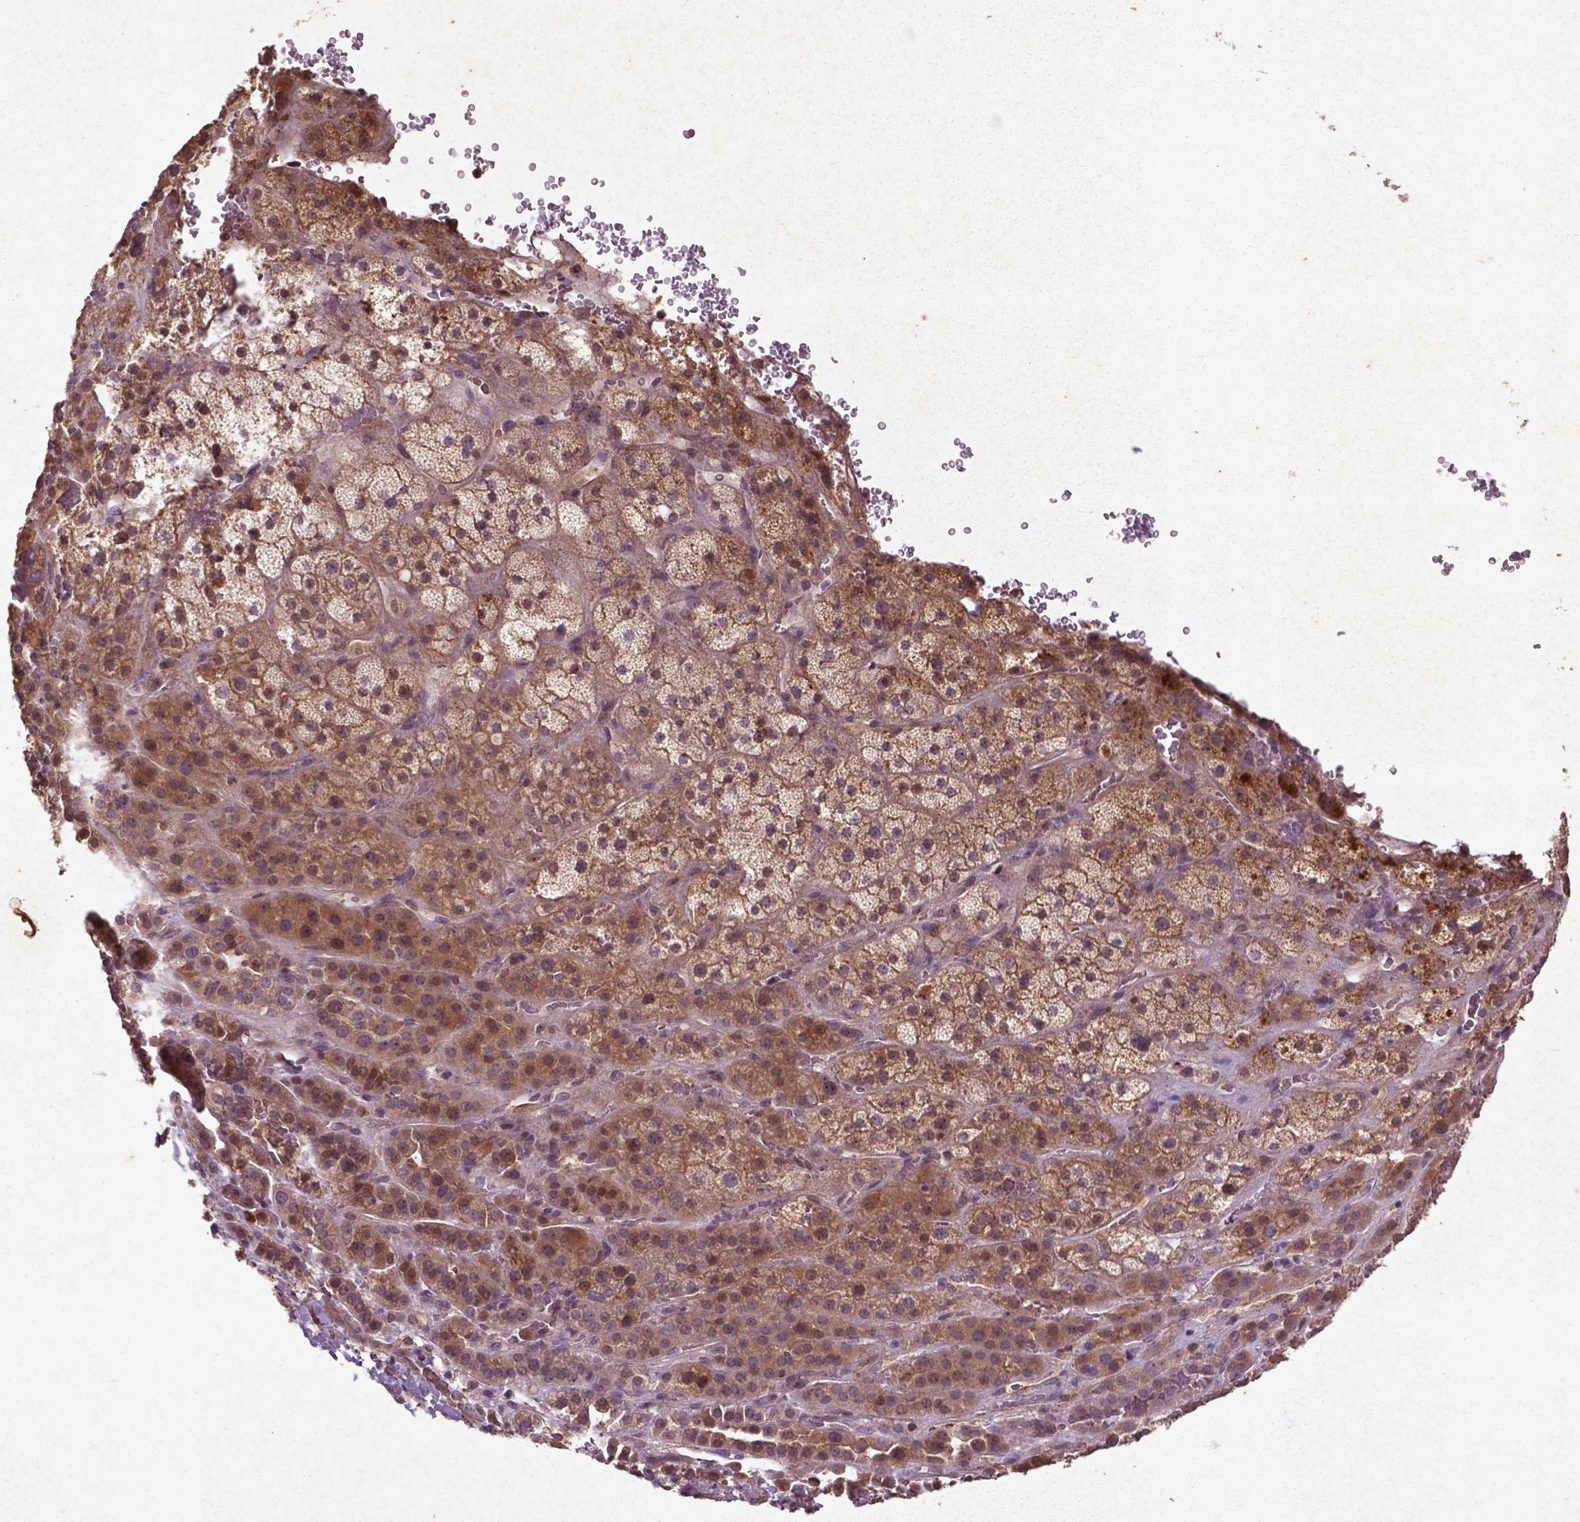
{"staining": {"intensity": "moderate", "quantity": ">75%", "location": "cytoplasmic/membranous,nuclear"}, "tissue": "adrenal gland", "cell_type": "Glandular cells", "image_type": "normal", "snomed": [{"axis": "morphology", "description": "Normal tissue, NOS"}, {"axis": "topography", "description": "Adrenal gland"}], "caption": "An image of adrenal gland stained for a protein shows moderate cytoplasmic/membranous,nuclear brown staining in glandular cells.", "gene": "COQ2", "patient": {"sex": "male", "age": 57}}